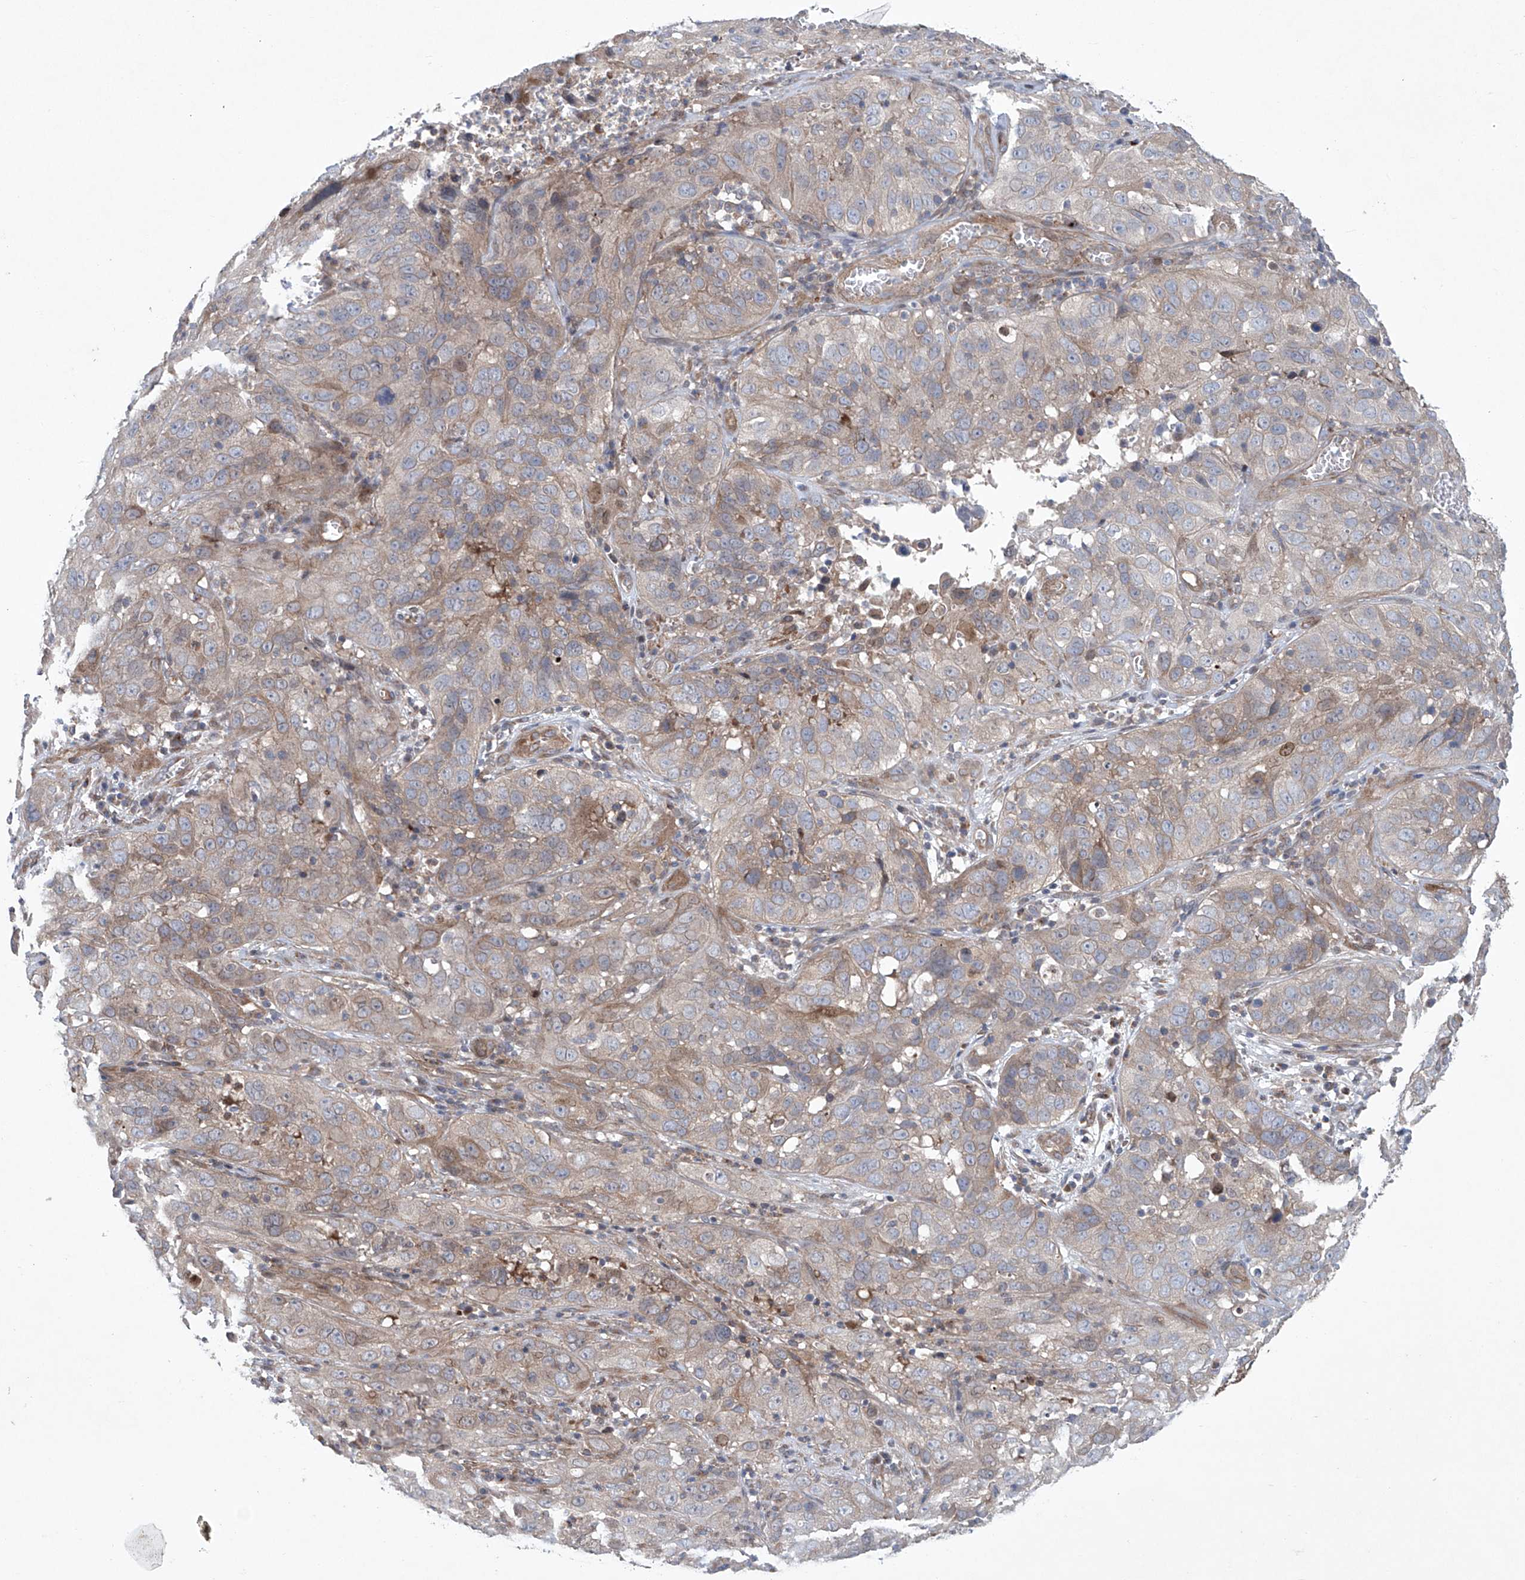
{"staining": {"intensity": "weak", "quantity": "<25%", "location": "cytoplasmic/membranous"}, "tissue": "cervical cancer", "cell_type": "Tumor cells", "image_type": "cancer", "snomed": [{"axis": "morphology", "description": "Squamous cell carcinoma, NOS"}, {"axis": "topography", "description": "Cervix"}], "caption": "Tumor cells are negative for brown protein staining in cervical squamous cell carcinoma. Brightfield microscopy of IHC stained with DAB (brown) and hematoxylin (blue), captured at high magnification.", "gene": "KLC4", "patient": {"sex": "female", "age": 32}}